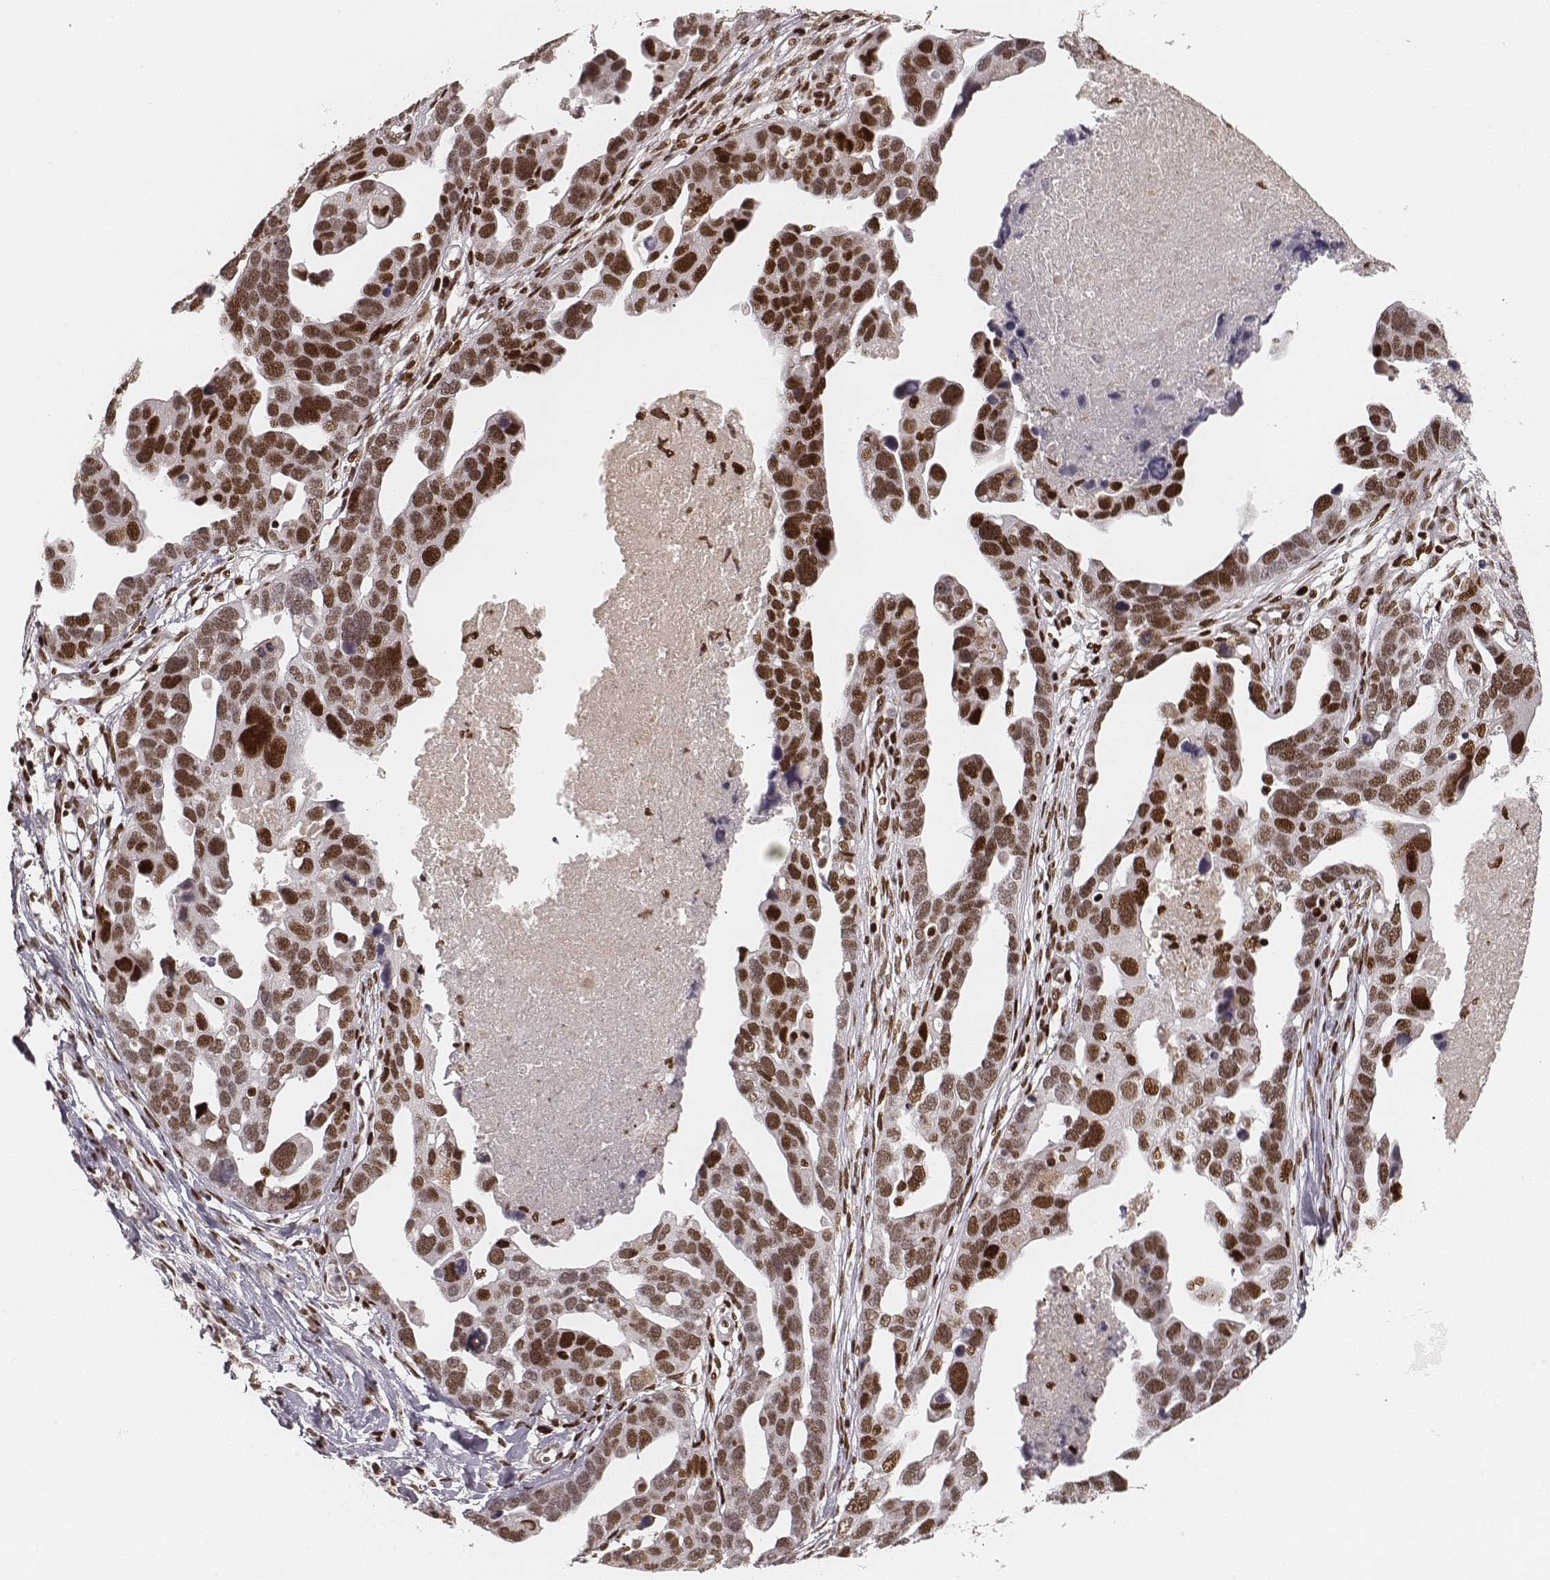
{"staining": {"intensity": "moderate", "quantity": ">75%", "location": "nuclear"}, "tissue": "ovarian cancer", "cell_type": "Tumor cells", "image_type": "cancer", "snomed": [{"axis": "morphology", "description": "Cystadenocarcinoma, serous, NOS"}, {"axis": "topography", "description": "Ovary"}], "caption": "Moderate nuclear protein positivity is identified in approximately >75% of tumor cells in serous cystadenocarcinoma (ovarian).", "gene": "HNRNPC", "patient": {"sex": "female", "age": 54}}